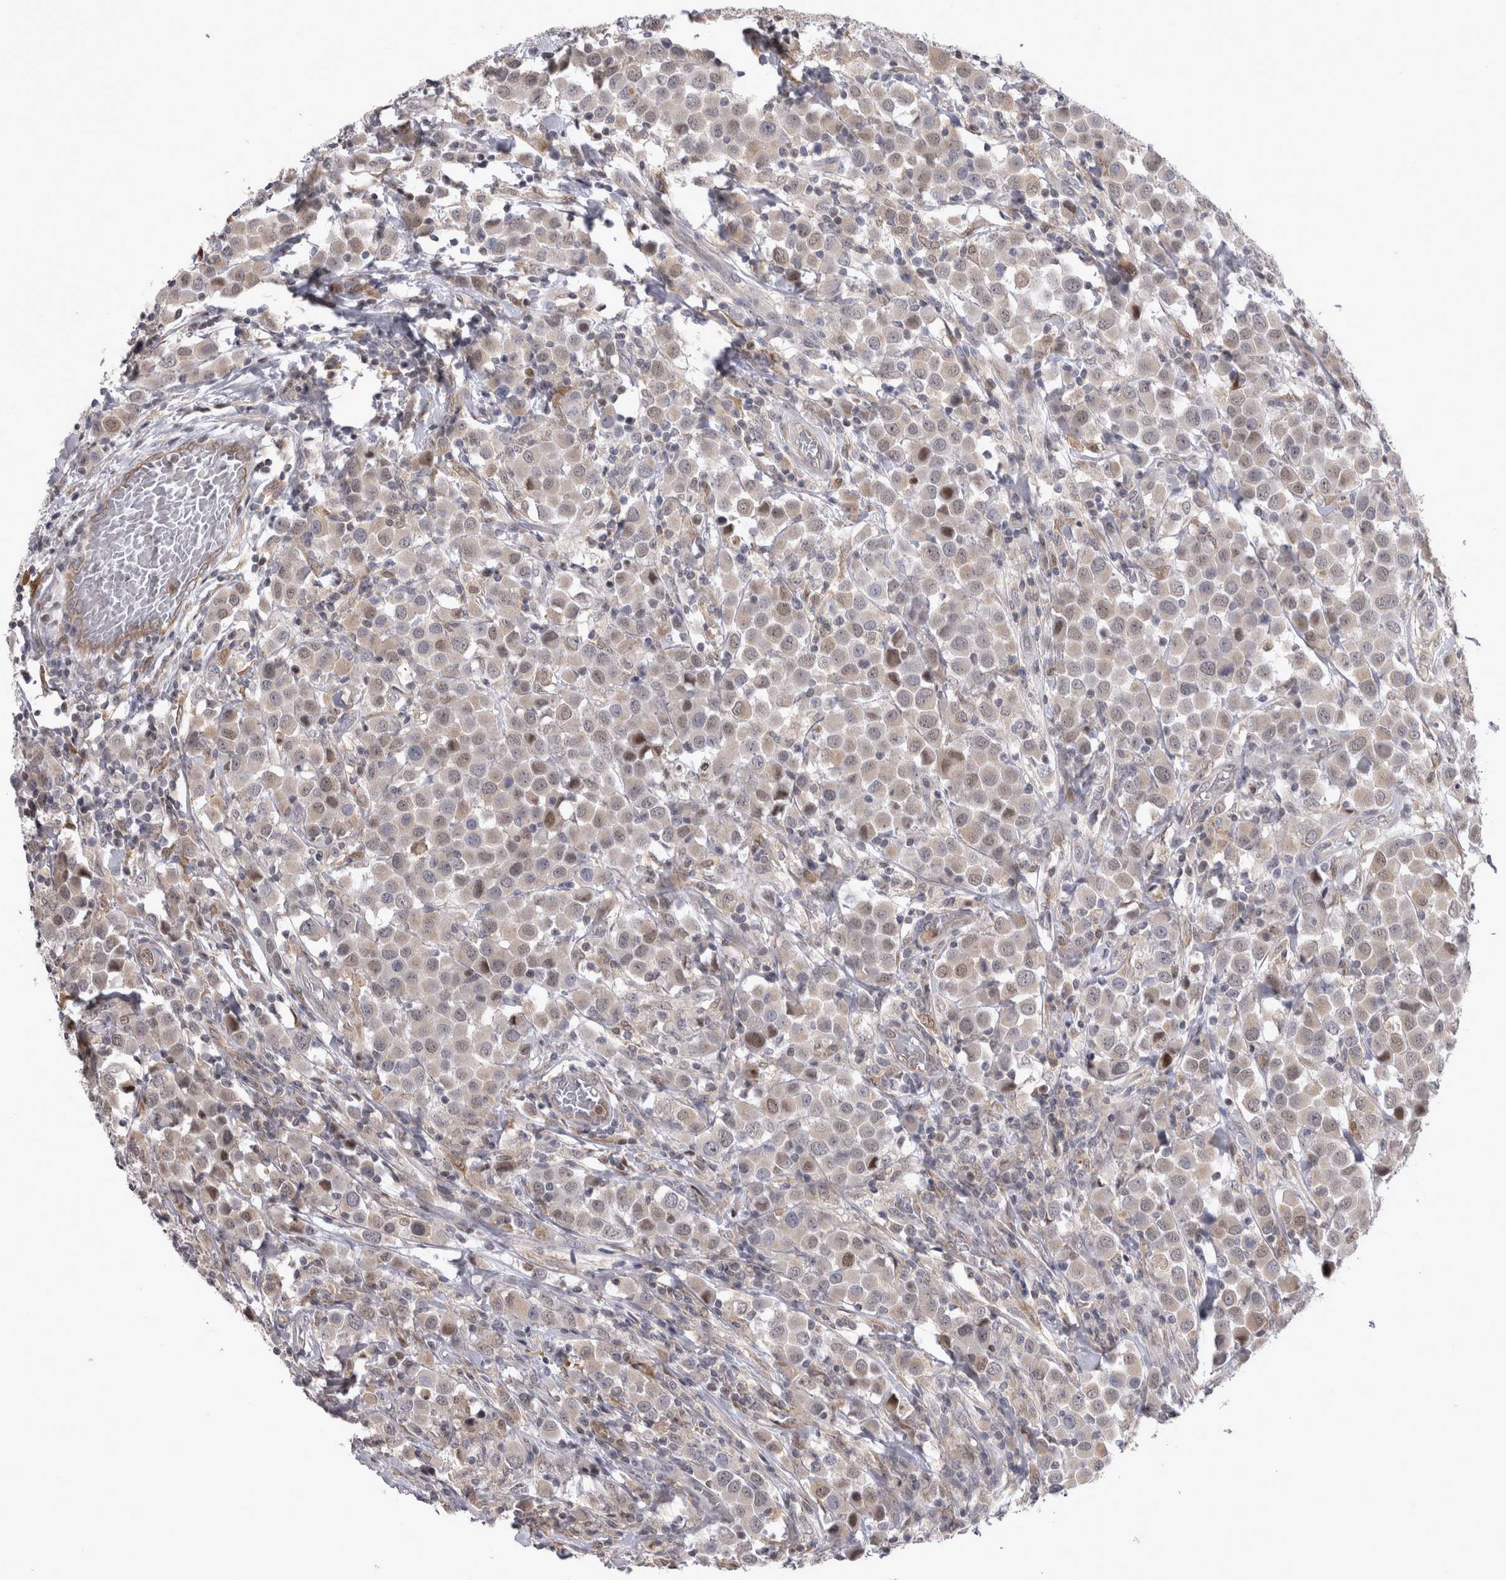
{"staining": {"intensity": "weak", "quantity": "25%-75%", "location": "nuclear"}, "tissue": "breast cancer", "cell_type": "Tumor cells", "image_type": "cancer", "snomed": [{"axis": "morphology", "description": "Duct carcinoma"}, {"axis": "topography", "description": "Breast"}], "caption": "An immunohistochemistry image of tumor tissue is shown. Protein staining in brown highlights weak nuclear positivity in infiltrating ductal carcinoma (breast) within tumor cells. The protein is shown in brown color, while the nuclei are stained blue.", "gene": "CHIC2", "patient": {"sex": "female", "age": 61}}